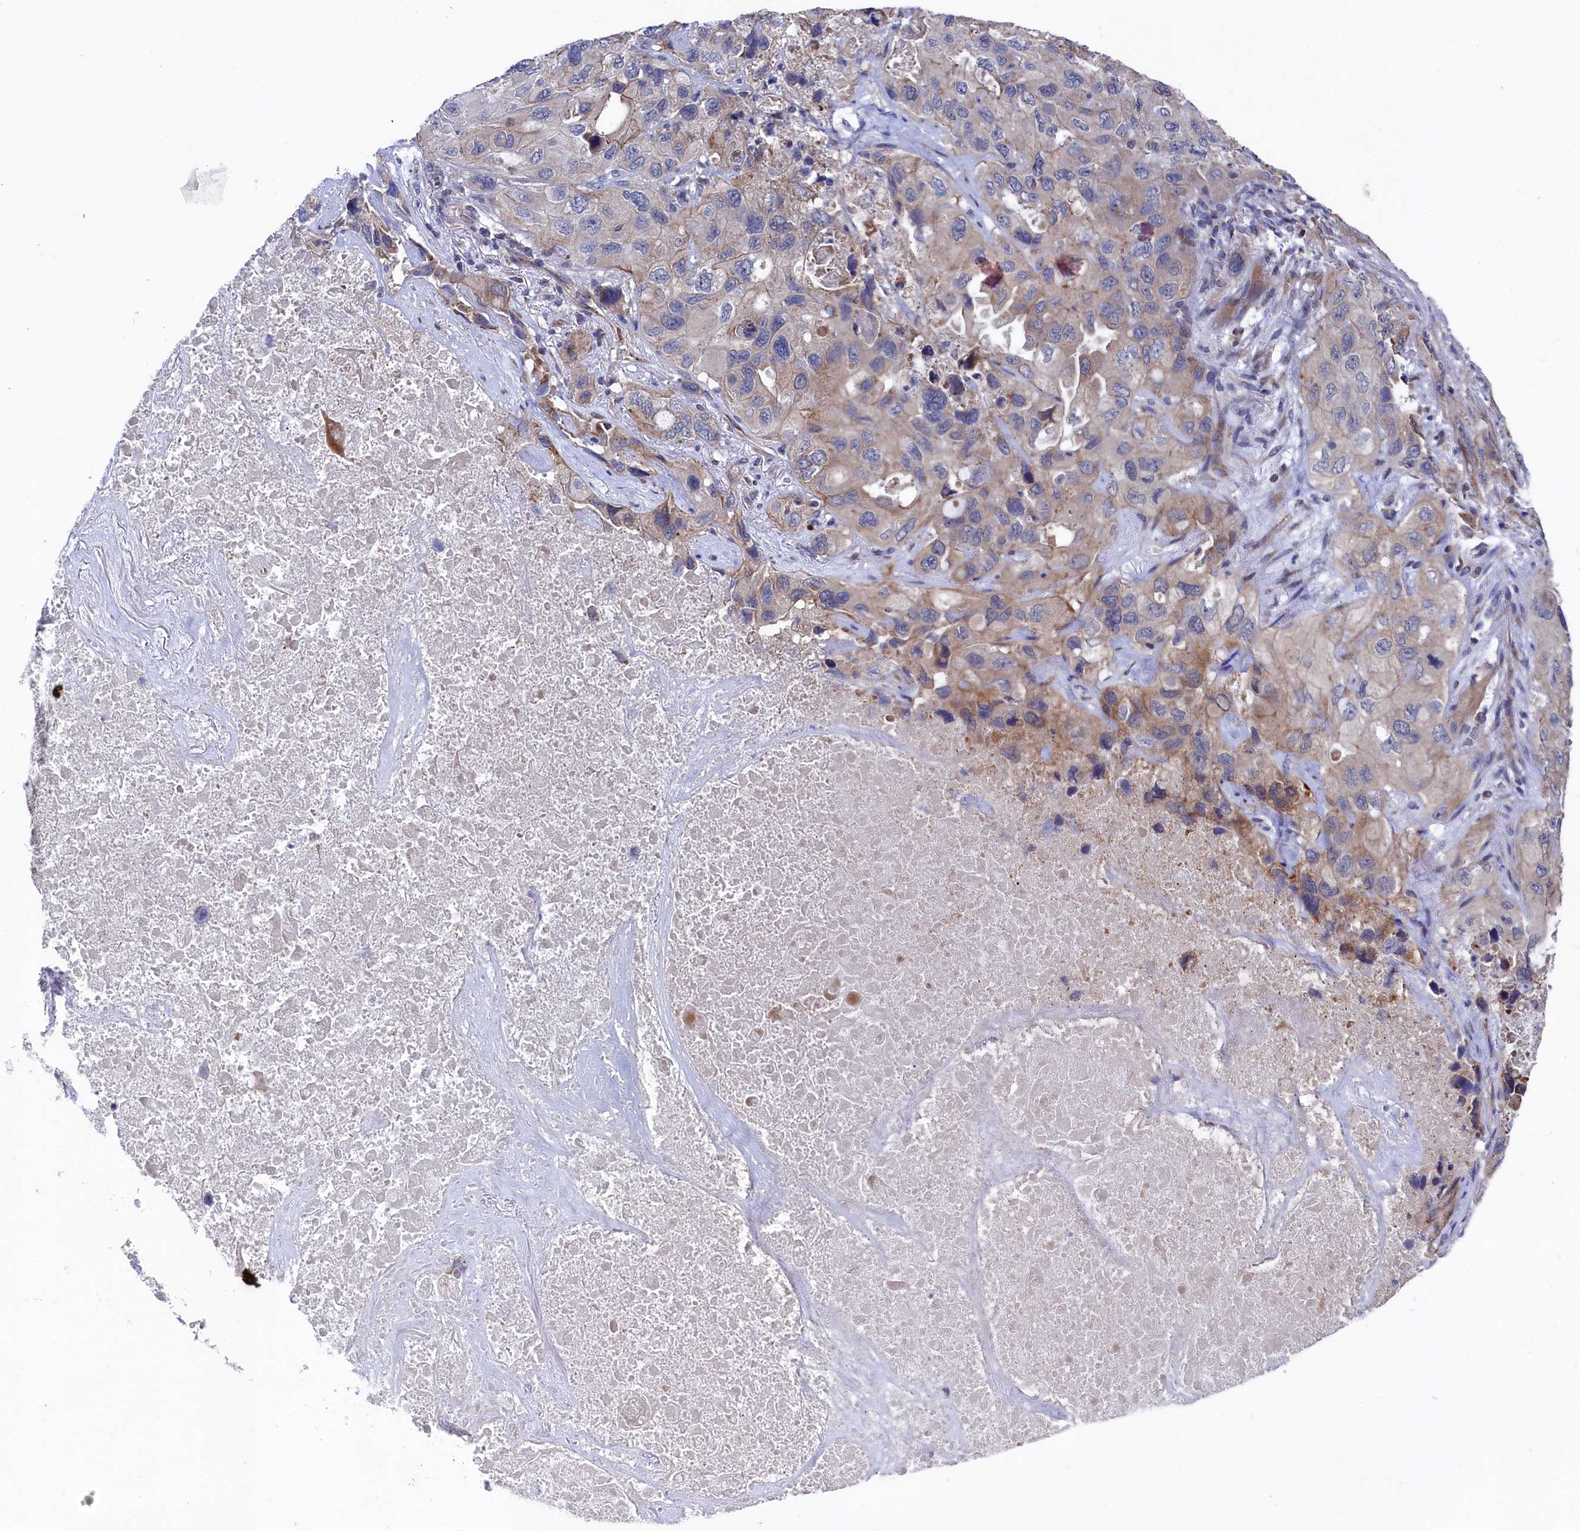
{"staining": {"intensity": "moderate", "quantity": "<25%", "location": "cytoplasmic/membranous"}, "tissue": "lung cancer", "cell_type": "Tumor cells", "image_type": "cancer", "snomed": [{"axis": "morphology", "description": "Squamous cell carcinoma, NOS"}, {"axis": "topography", "description": "Lung"}], "caption": "There is low levels of moderate cytoplasmic/membranous positivity in tumor cells of squamous cell carcinoma (lung), as demonstrated by immunohistochemical staining (brown color).", "gene": "SUPV3L1", "patient": {"sex": "female", "age": 73}}